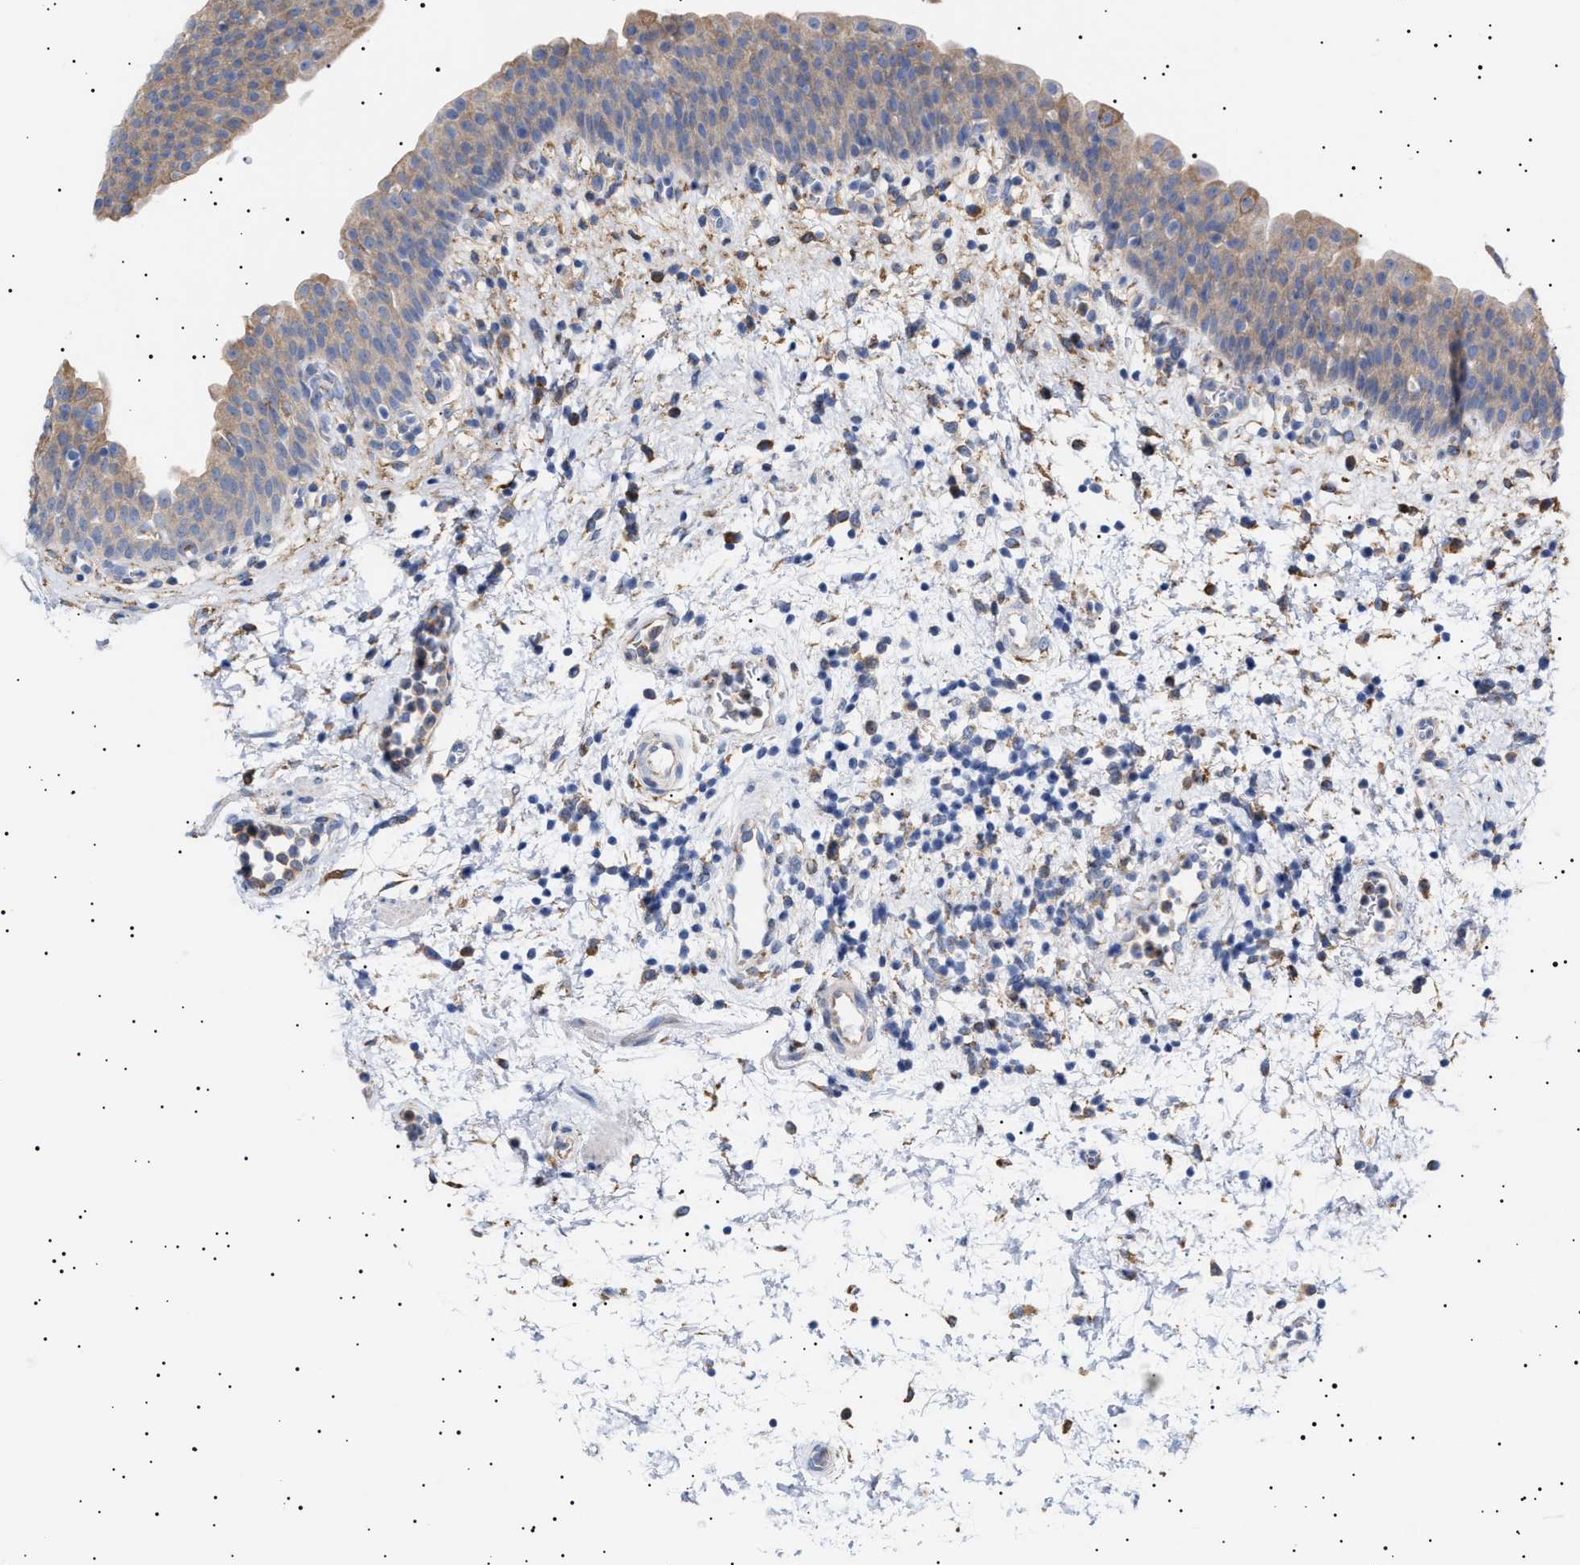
{"staining": {"intensity": "weak", "quantity": "25%-75%", "location": "cytoplasmic/membranous"}, "tissue": "urinary bladder", "cell_type": "Urothelial cells", "image_type": "normal", "snomed": [{"axis": "morphology", "description": "Normal tissue, NOS"}, {"axis": "topography", "description": "Urinary bladder"}], "caption": "Protein expression analysis of normal urinary bladder shows weak cytoplasmic/membranous positivity in approximately 25%-75% of urothelial cells.", "gene": "ERCC6L2", "patient": {"sex": "male", "age": 37}}